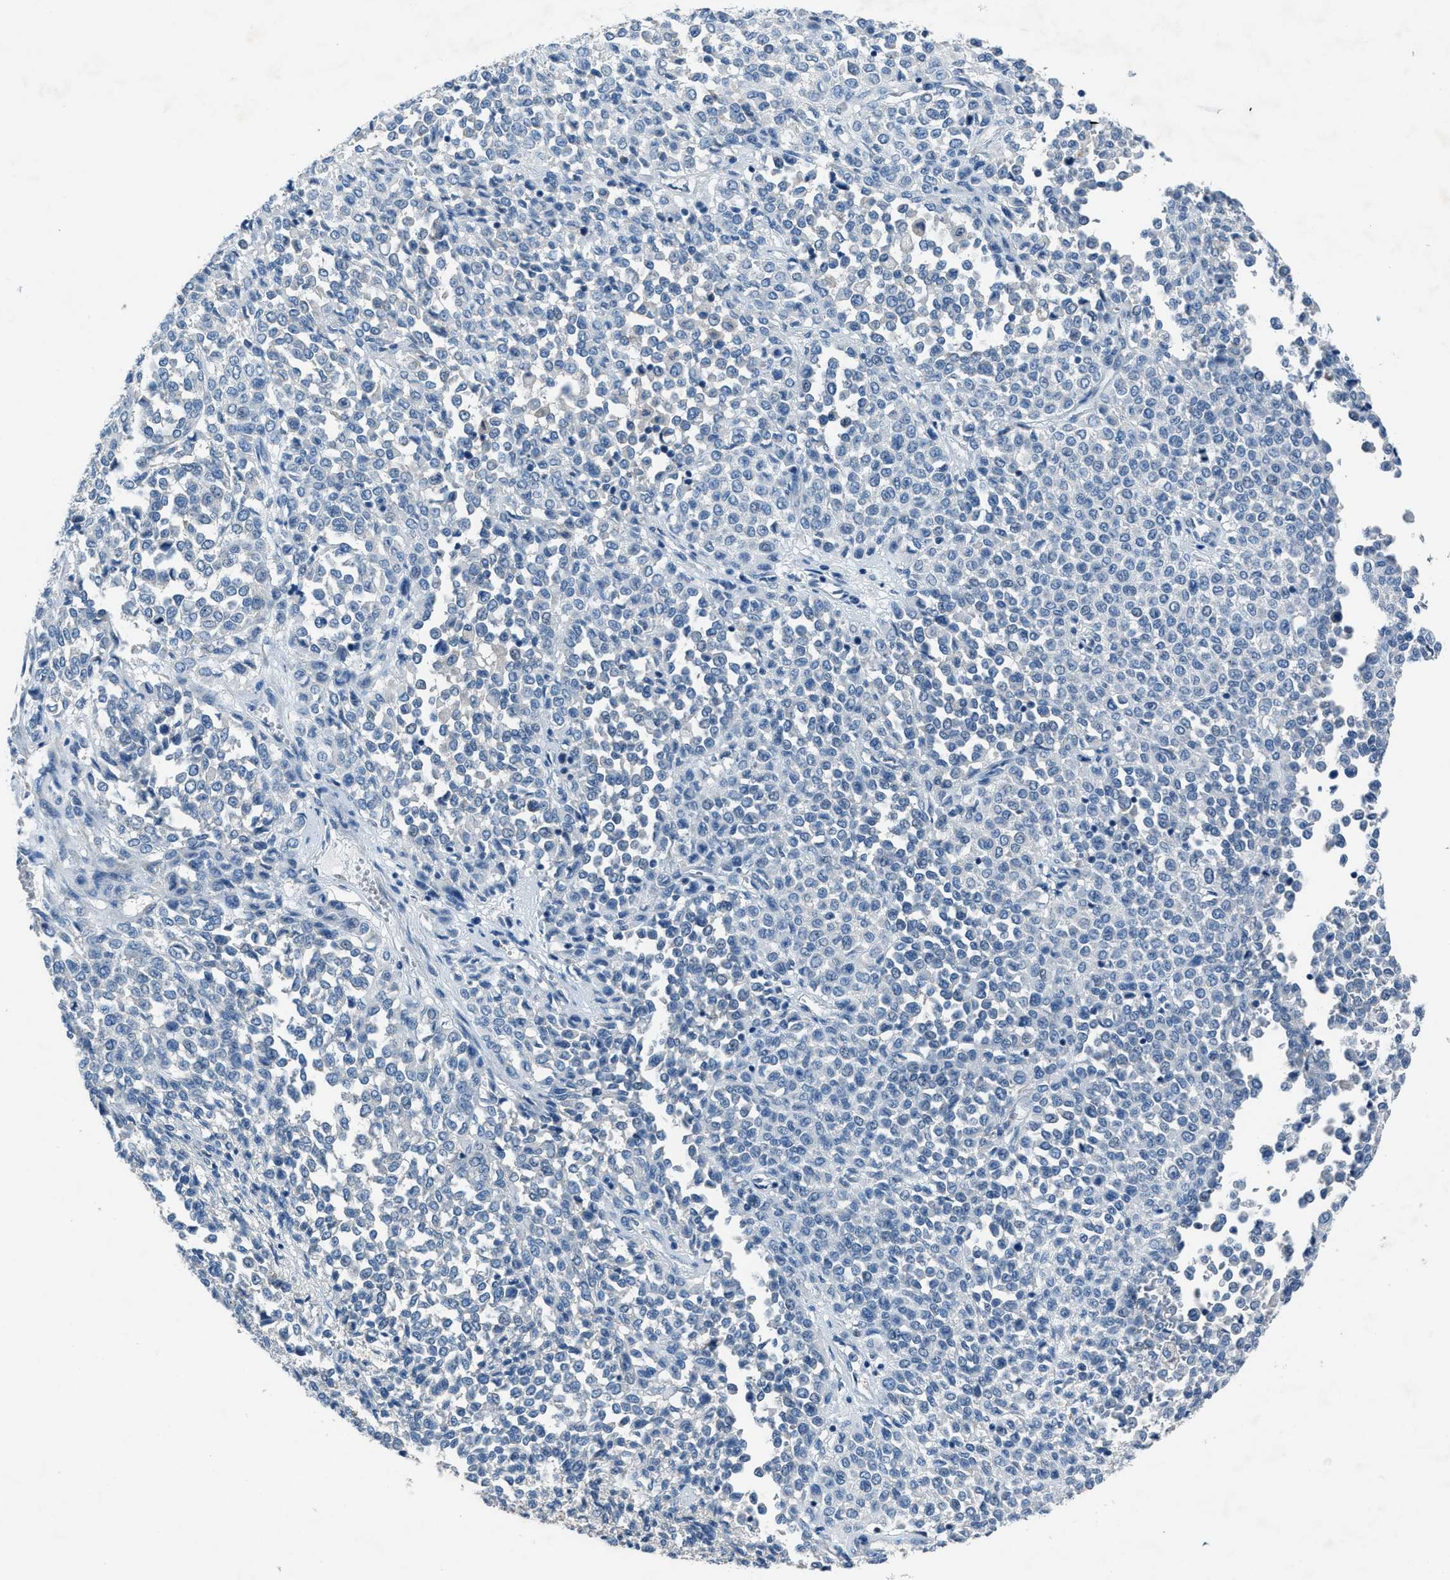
{"staining": {"intensity": "negative", "quantity": "none", "location": "none"}, "tissue": "melanoma", "cell_type": "Tumor cells", "image_type": "cancer", "snomed": [{"axis": "morphology", "description": "Malignant melanoma, Metastatic site"}, {"axis": "topography", "description": "Pancreas"}], "caption": "Immunohistochemistry (IHC) histopathology image of human melanoma stained for a protein (brown), which displays no expression in tumor cells. (Brightfield microscopy of DAB IHC at high magnification).", "gene": "ADAM2", "patient": {"sex": "female", "age": 30}}